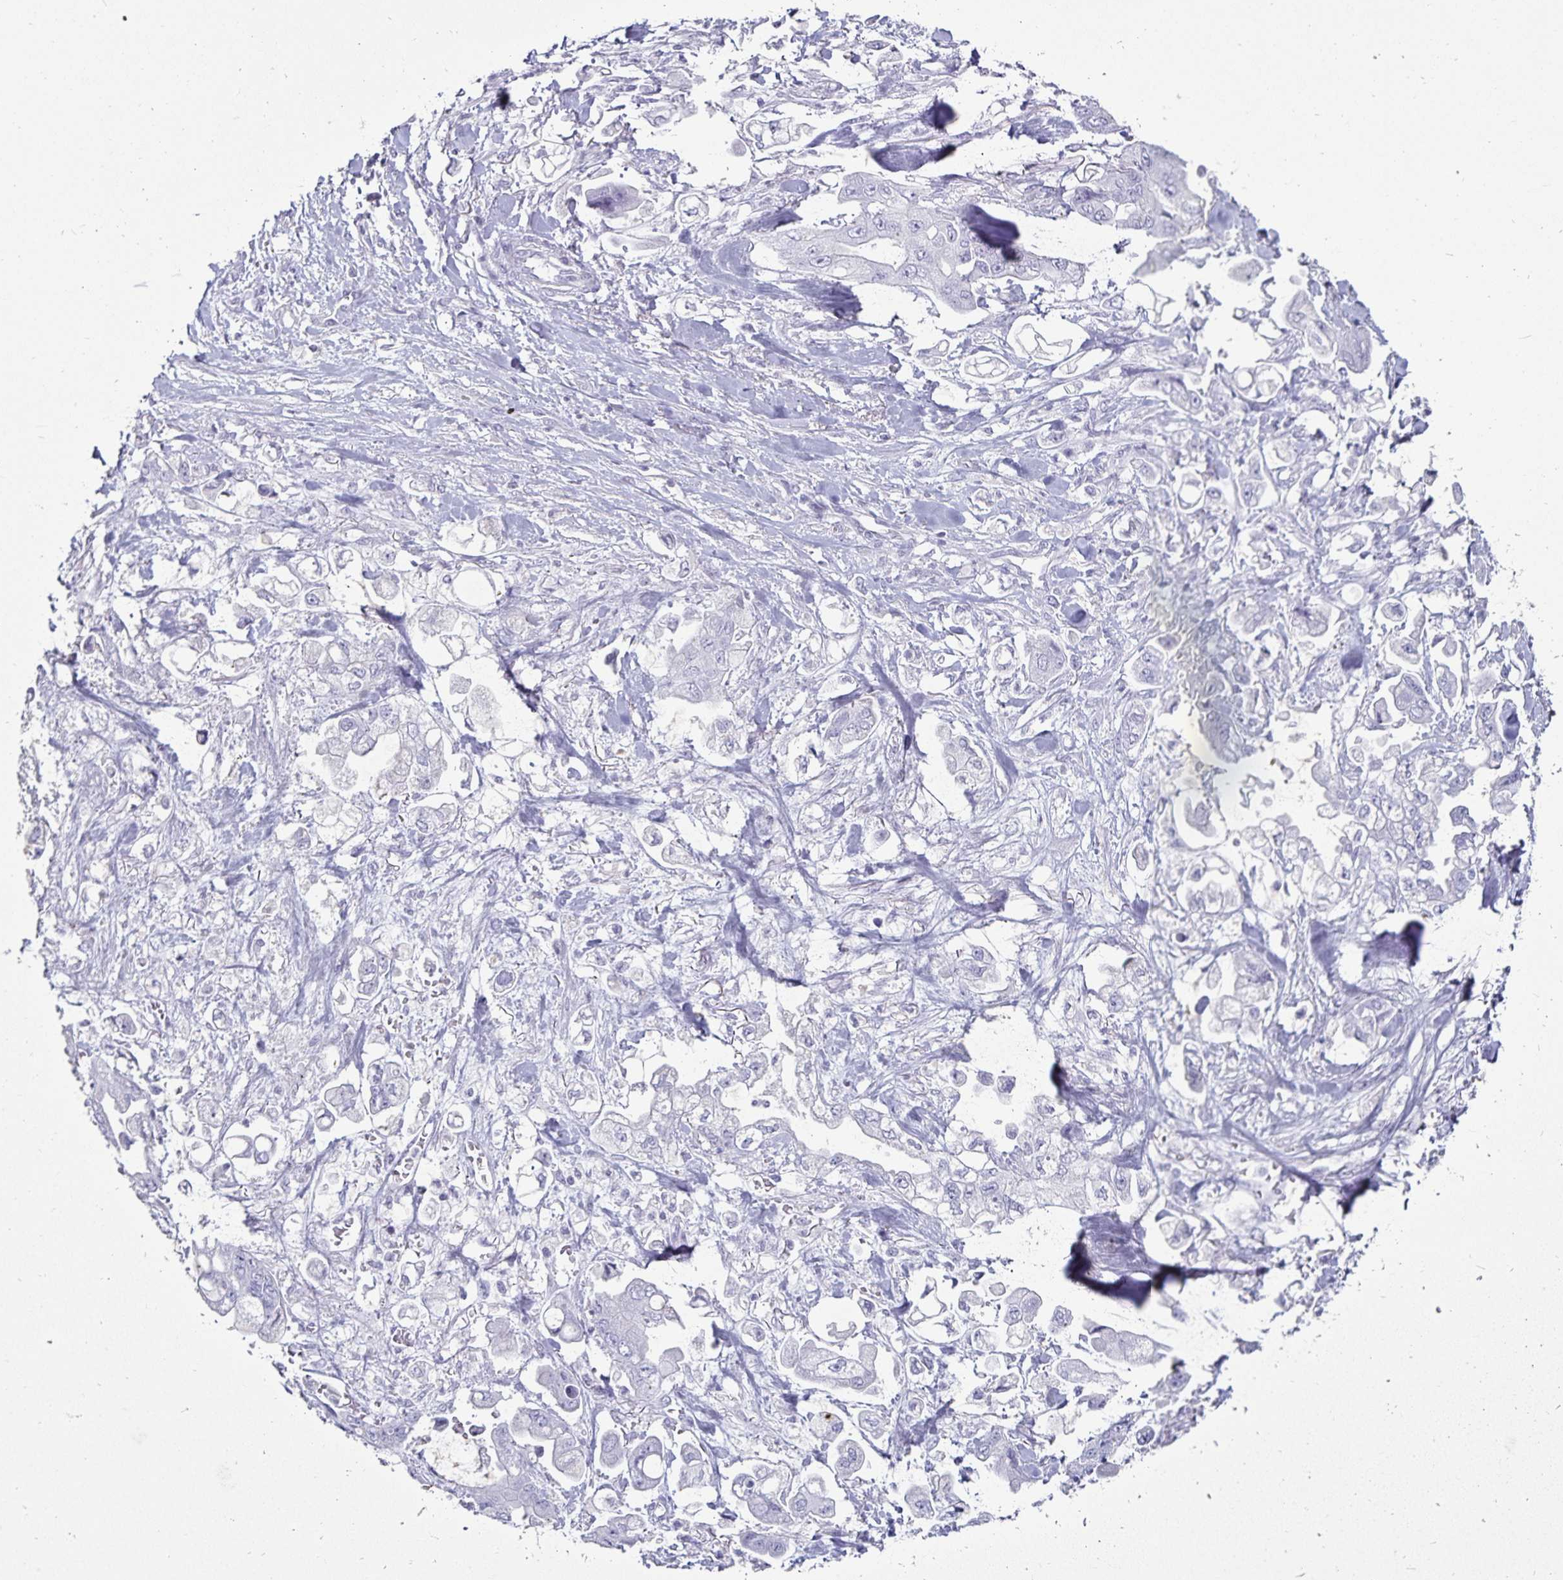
{"staining": {"intensity": "negative", "quantity": "none", "location": "none"}, "tissue": "stomach cancer", "cell_type": "Tumor cells", "image_type": "cancer", "snomed": [{"axis": "morphology", "description": "Adenocarcinoma, NOS"}, {"axis": "topography", "description": "Stomach"}], "caption": "High power microscopy image of an immunohistochemistry (IHC) micrograph of stomach cancer, revealing no significant positivity in tumor cells.", "gene": "DEFA6", "patient": {"sex": "male", "age": 62}}